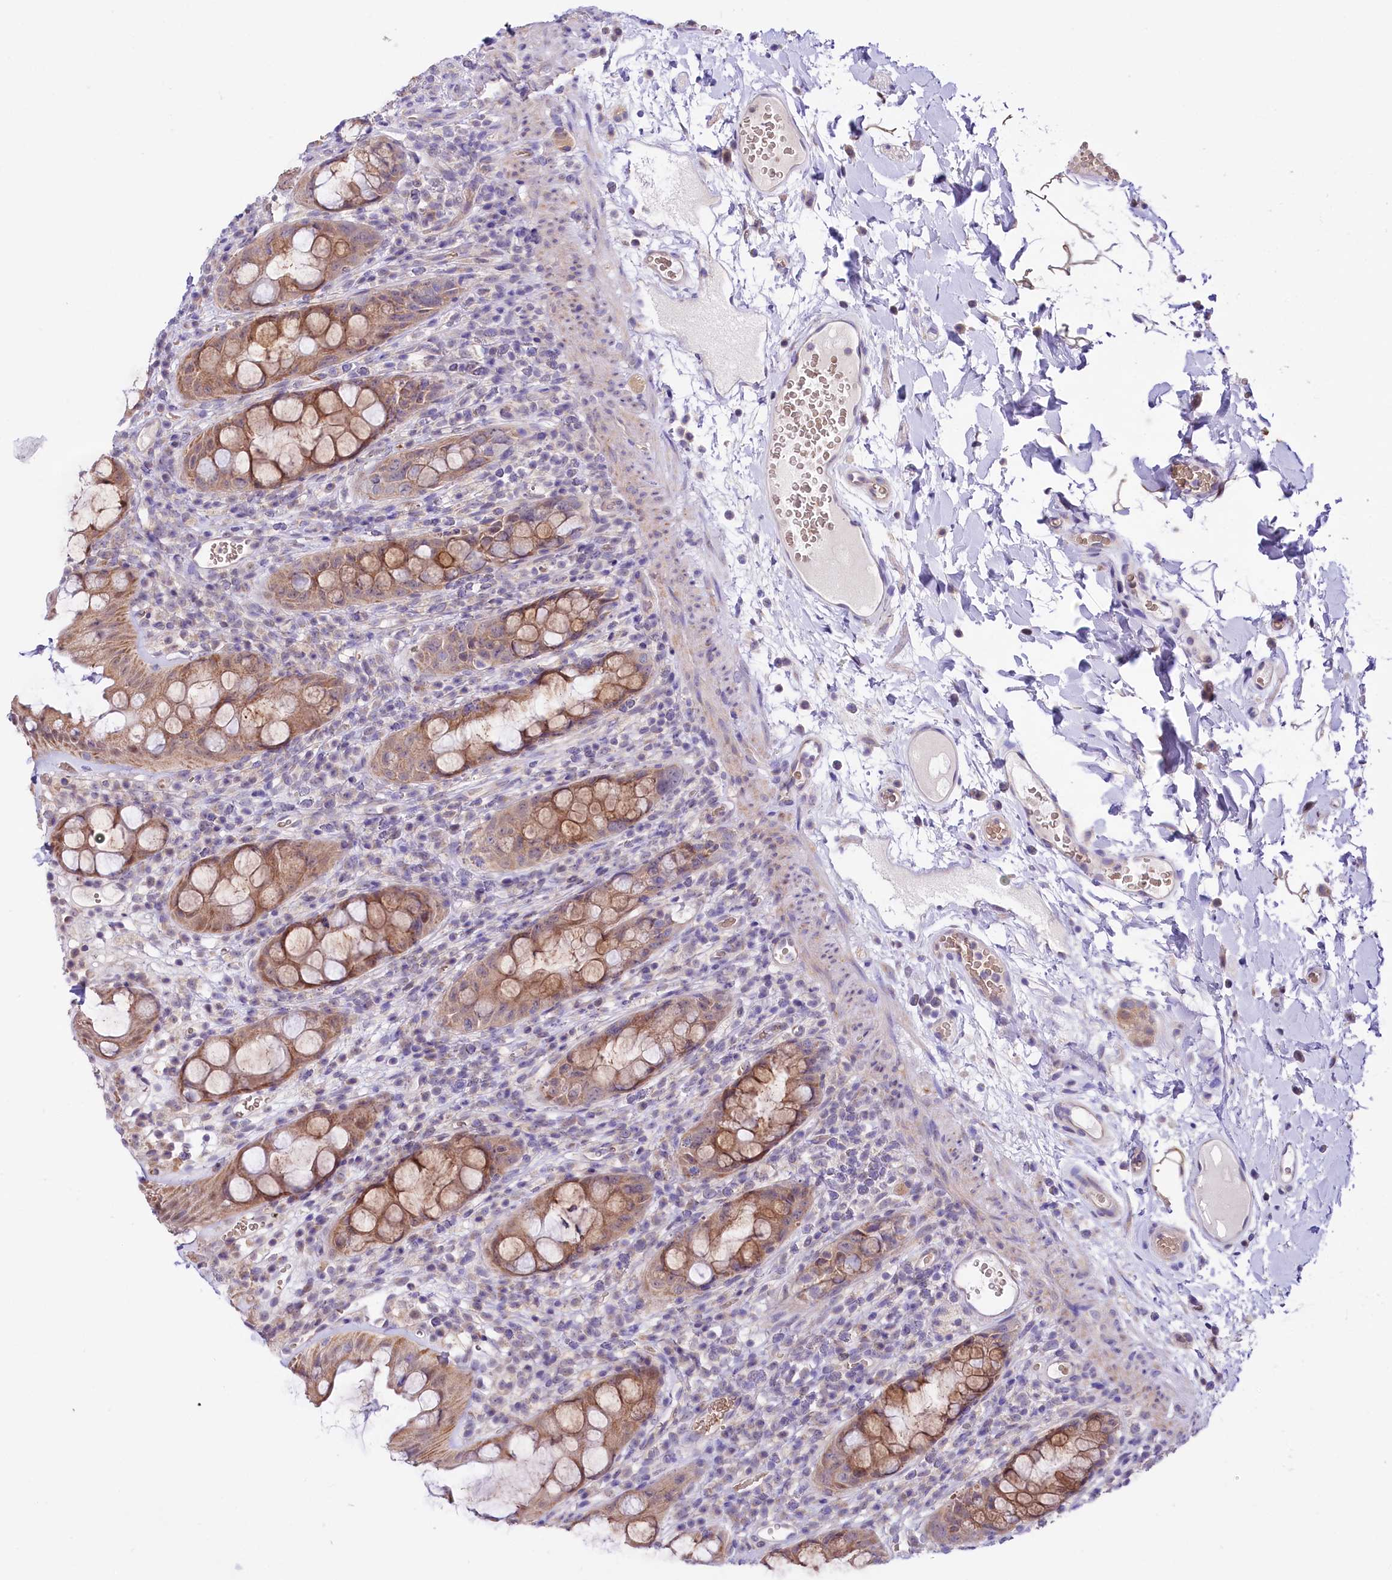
{"staining": {"intensity": "moderate", "quantity": ">75%", "location": "cytoplasmic/membranous"}, "tissue": "rectum", "cell_type": "Glandular cells", "image_type": "normal", "snomed": [{"axis": "morphology", "description": "Normal tissue, NOS"}, {"axis": "topography", "description": "Rectum"}], "caption": "An immunohistochemistry (IHC) micrograph of benign tissue is shown. Protein staining in brown highlights moderate cytoplasmic/membranous positivity in rectum within glandular cells. The protein is stained brown, and the nuclei are stained in blue (DAB IHC with brightfield microscopy, high magnification).", "gene": "CEP295", "patient": {"sex": "female", "age": 57}}